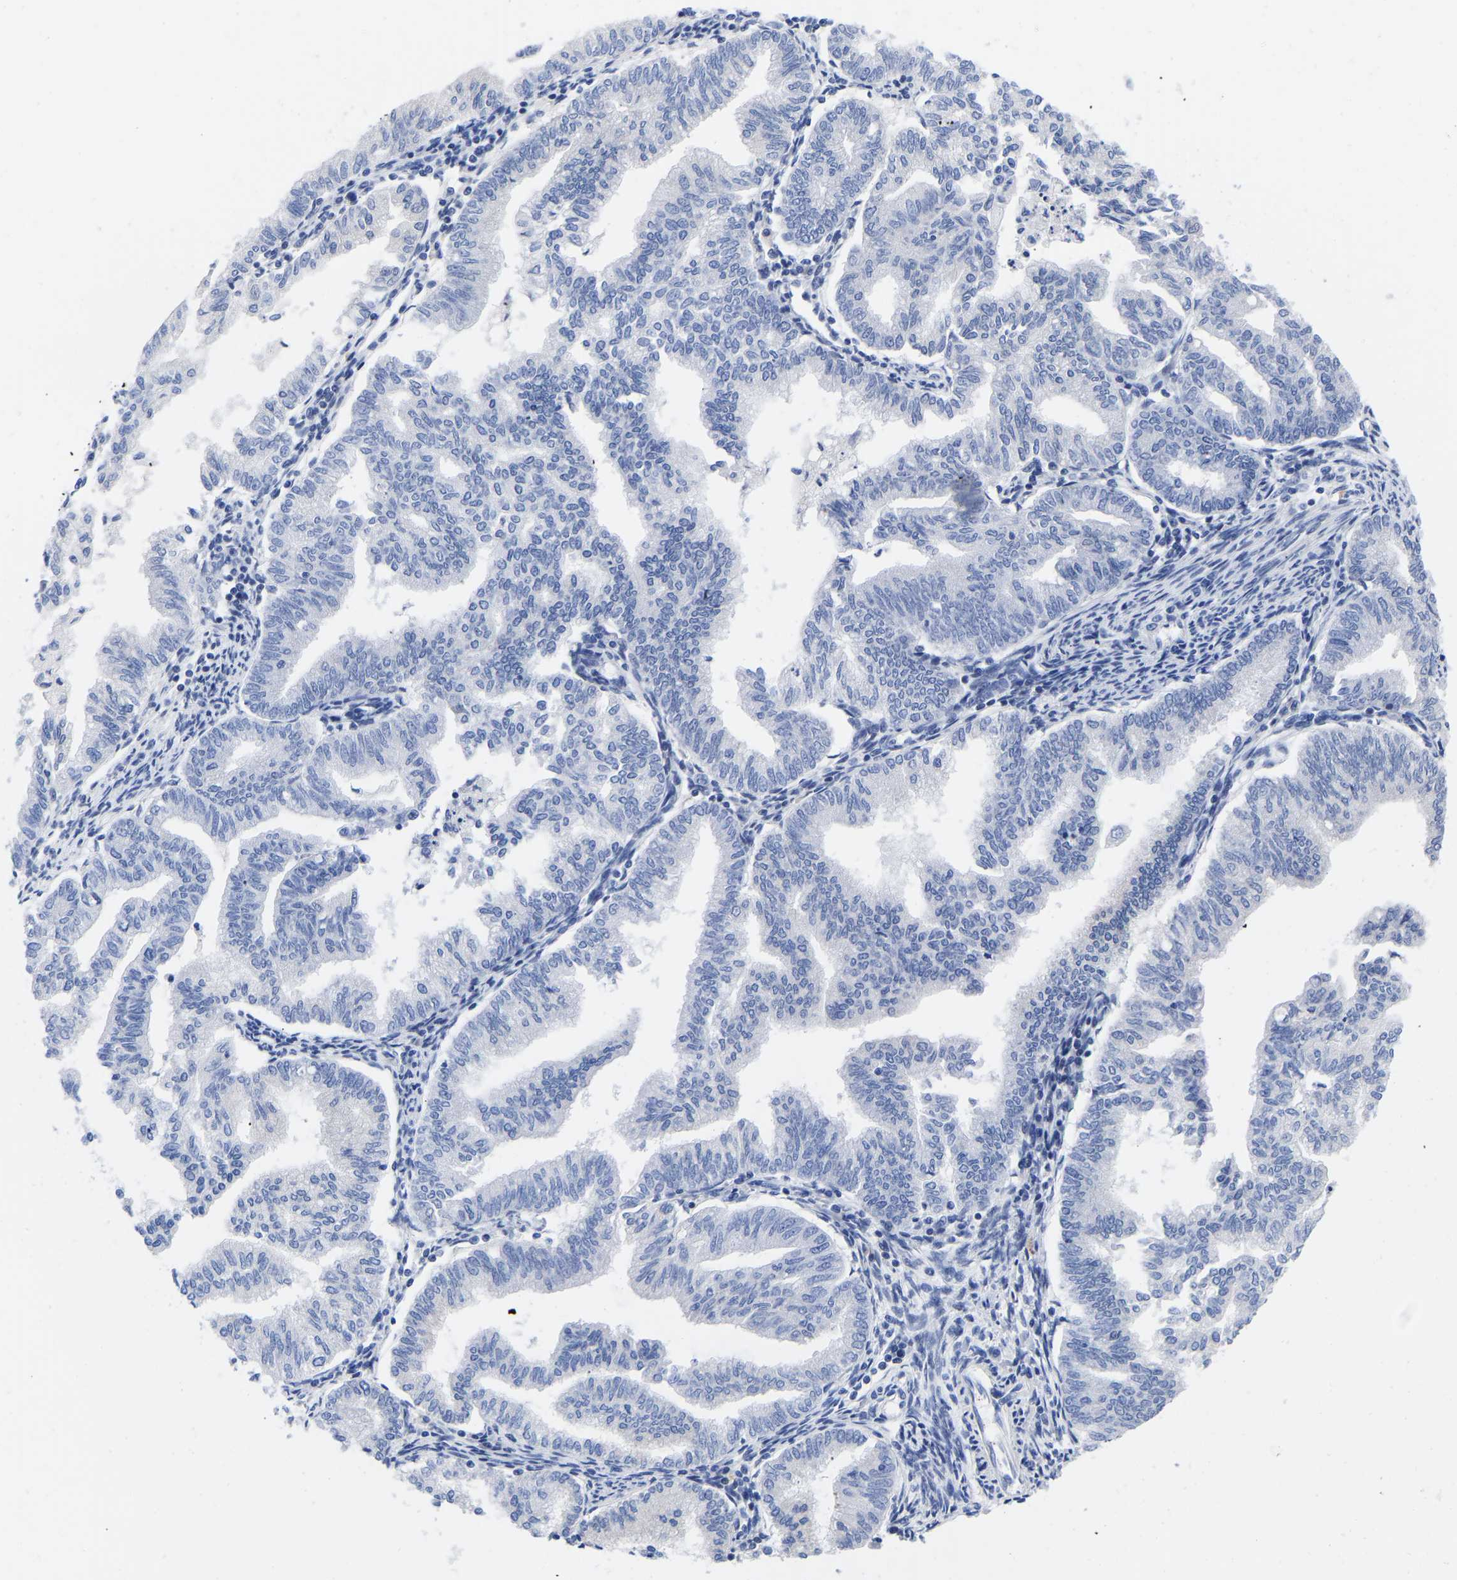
{"staining": {"intensity": "negative", "quantity": "none", "location": "none"}, "tissue": "endometrial cancer", "cell_type": "Tumor cells", "image_type": "cancer", "snomed": [{"axis": "morphology", "description": "Polyp, NOS"}, {"axis": "morphology", "description": "Adenocarcinoma, NOS"}, {"axis": "morphology", "description": "Adenoma, NOS"}, {"axis": "topography", "description": "Endometrium"}], "caption": "IHC of endometrial polyp exhibits no staining in tumor cells.", "gene": "GPA33", "patient": {"sex": "female", "age": 79}}